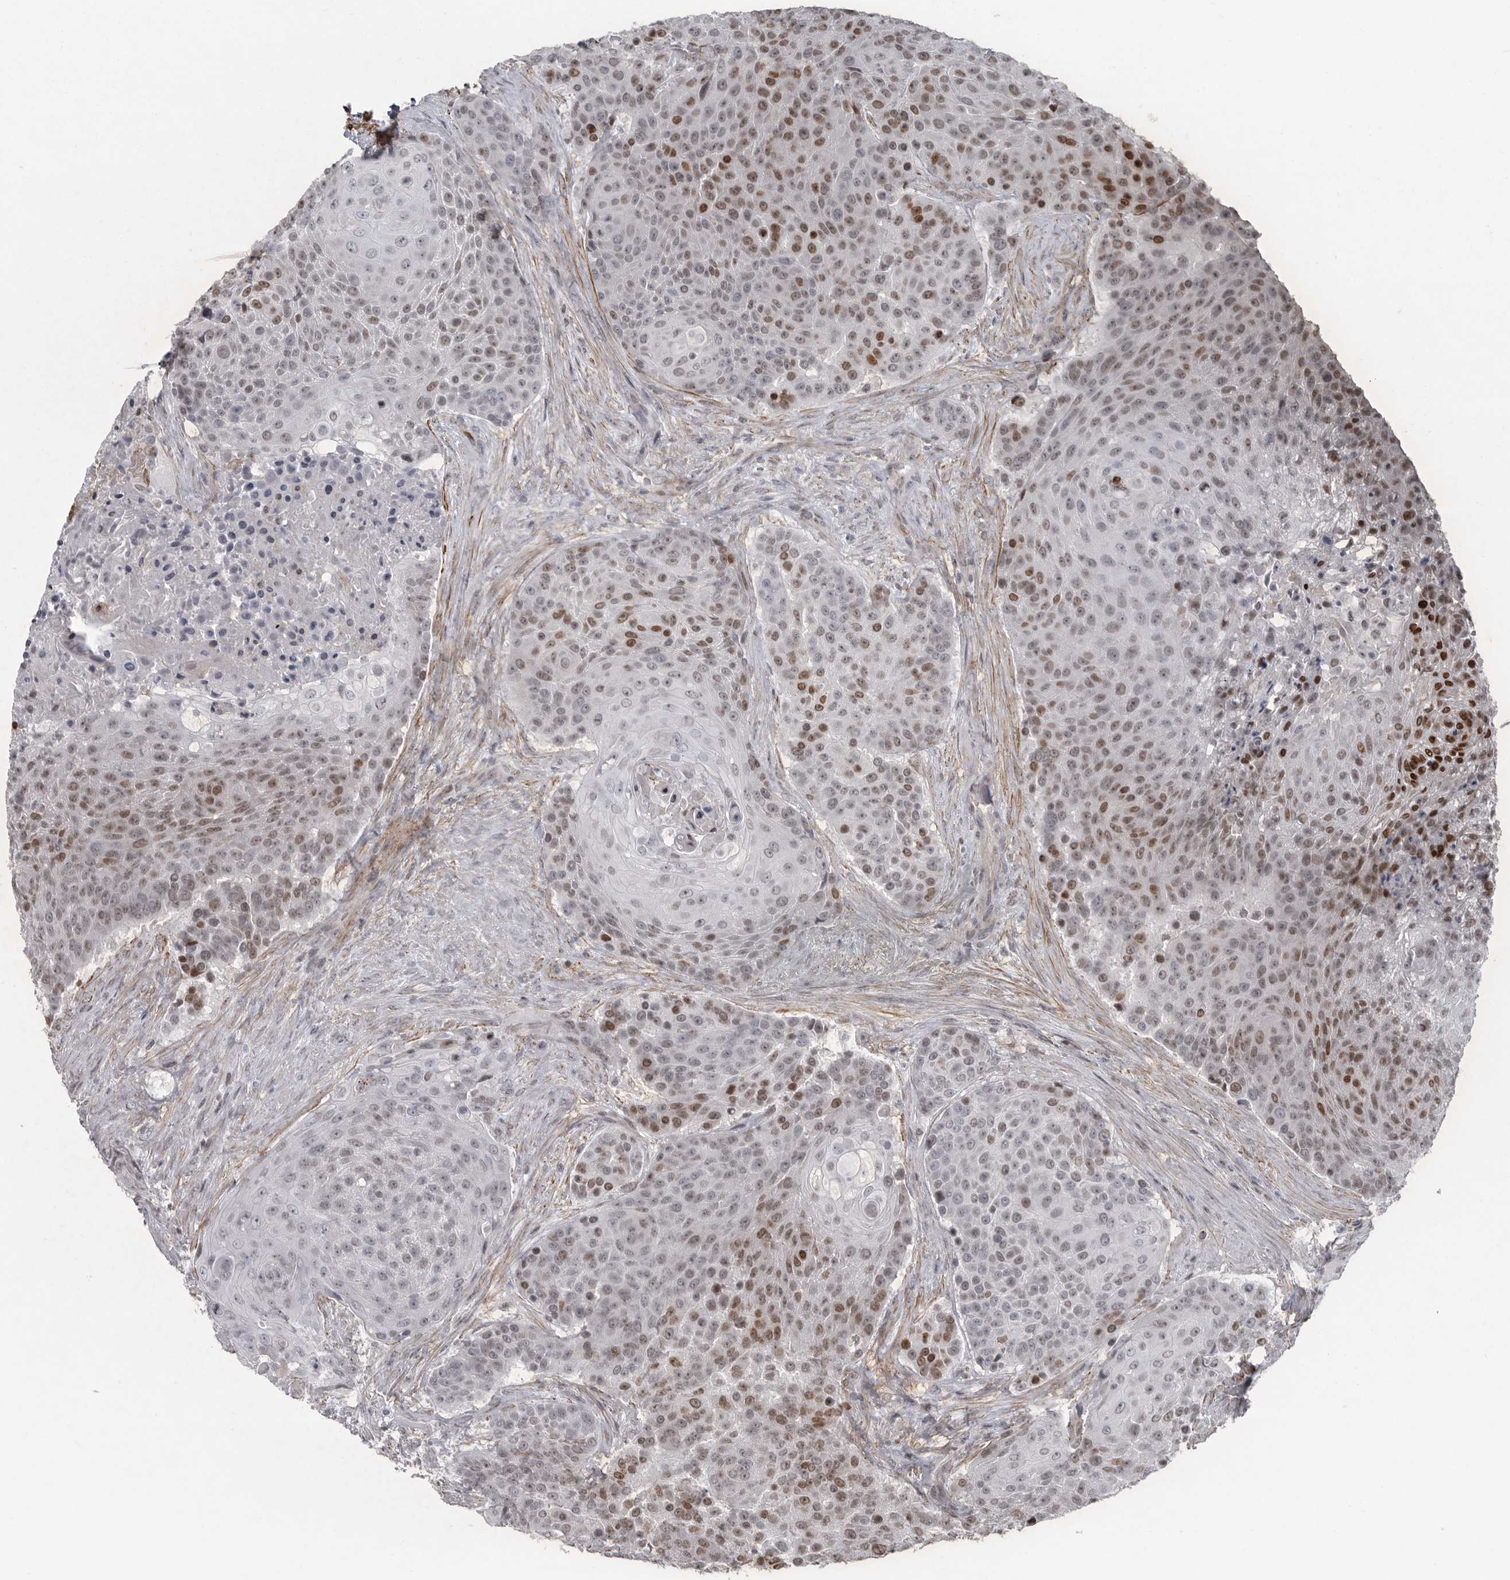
{"staining": {"intensity": "strong", "quantity": "25%-75%", "location": "nuclear"}, "tissue": "urothelial cancer", "cell_type": "Tumor cells", "image_type": "cancer", "snomed": [{"axis": "morphology", "description": "Urothelial carcinoma, High grade"}, {"axis": "topography", "description": "Urinary bladder"}], "caption": "IHC image of neoplastic tissue: urothelial cancer stained using immunohistochemistry (IHC) reveals high levels of strong protein expression localized specifically in the nuclear of tumor cells, appearing as a nuclear brown color.", "gene": "HMGN3", "patient": {"sex": "female", "age": 63}}